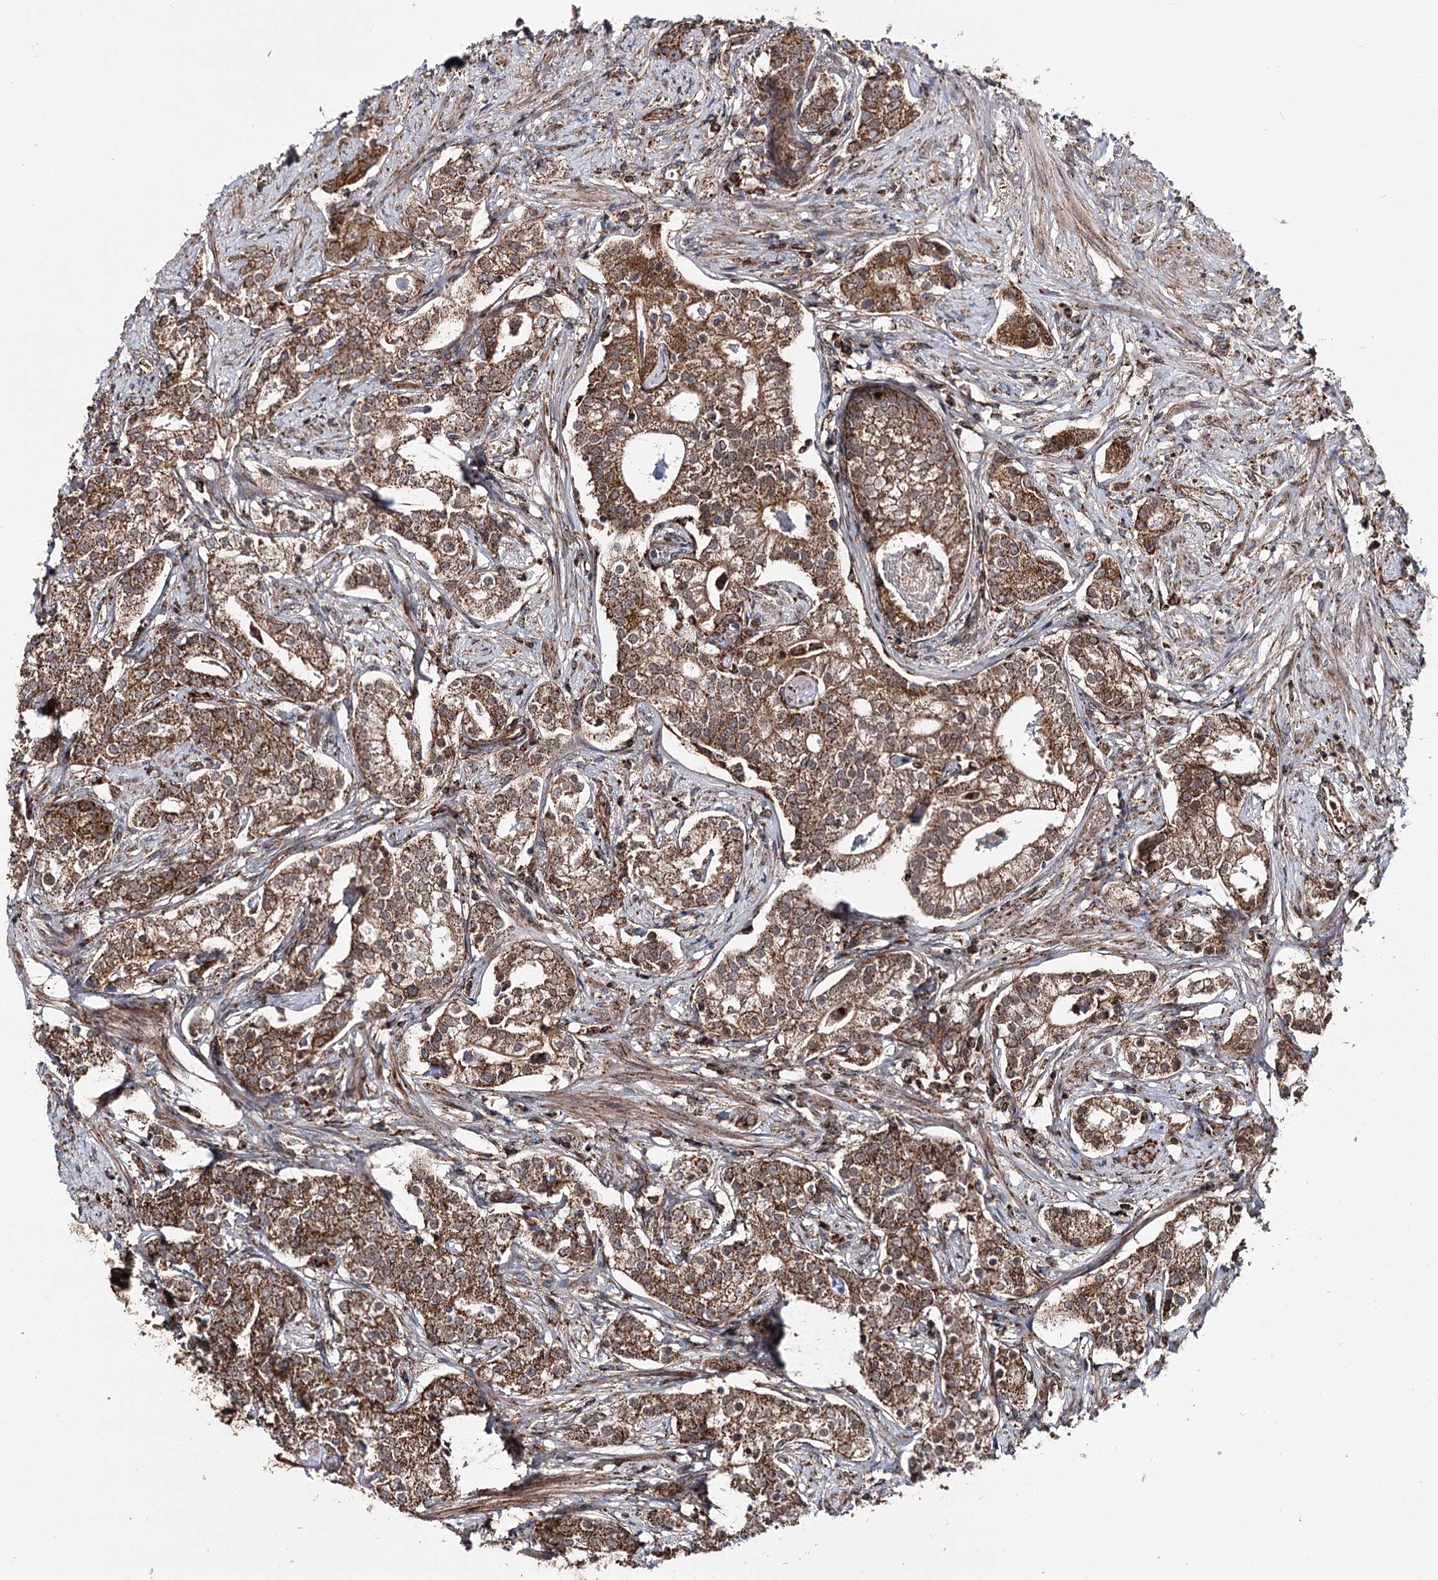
{"staining": {"intensity": "strong", "quantity": ">75%", "location": "cytoplasmic/membranous"}, "tissue": "prostate cancer", "cell_type": "Tumor cells", "image_type": "cancer", "snomed": [{"axis": "morphology", "description": "Adenocarcinoma, High grade"}, {"axis": "topography", "description": "Prostate"}], "caption": "Immunohistochemical staining of prostate adenocarcinoma (high-grade) shows strong cytoplasmic/membranous protein positivity in about >75% of tumor cells.", "gene": "FGFR1OP2", "patient": {"sex": "male", "age": 69}}